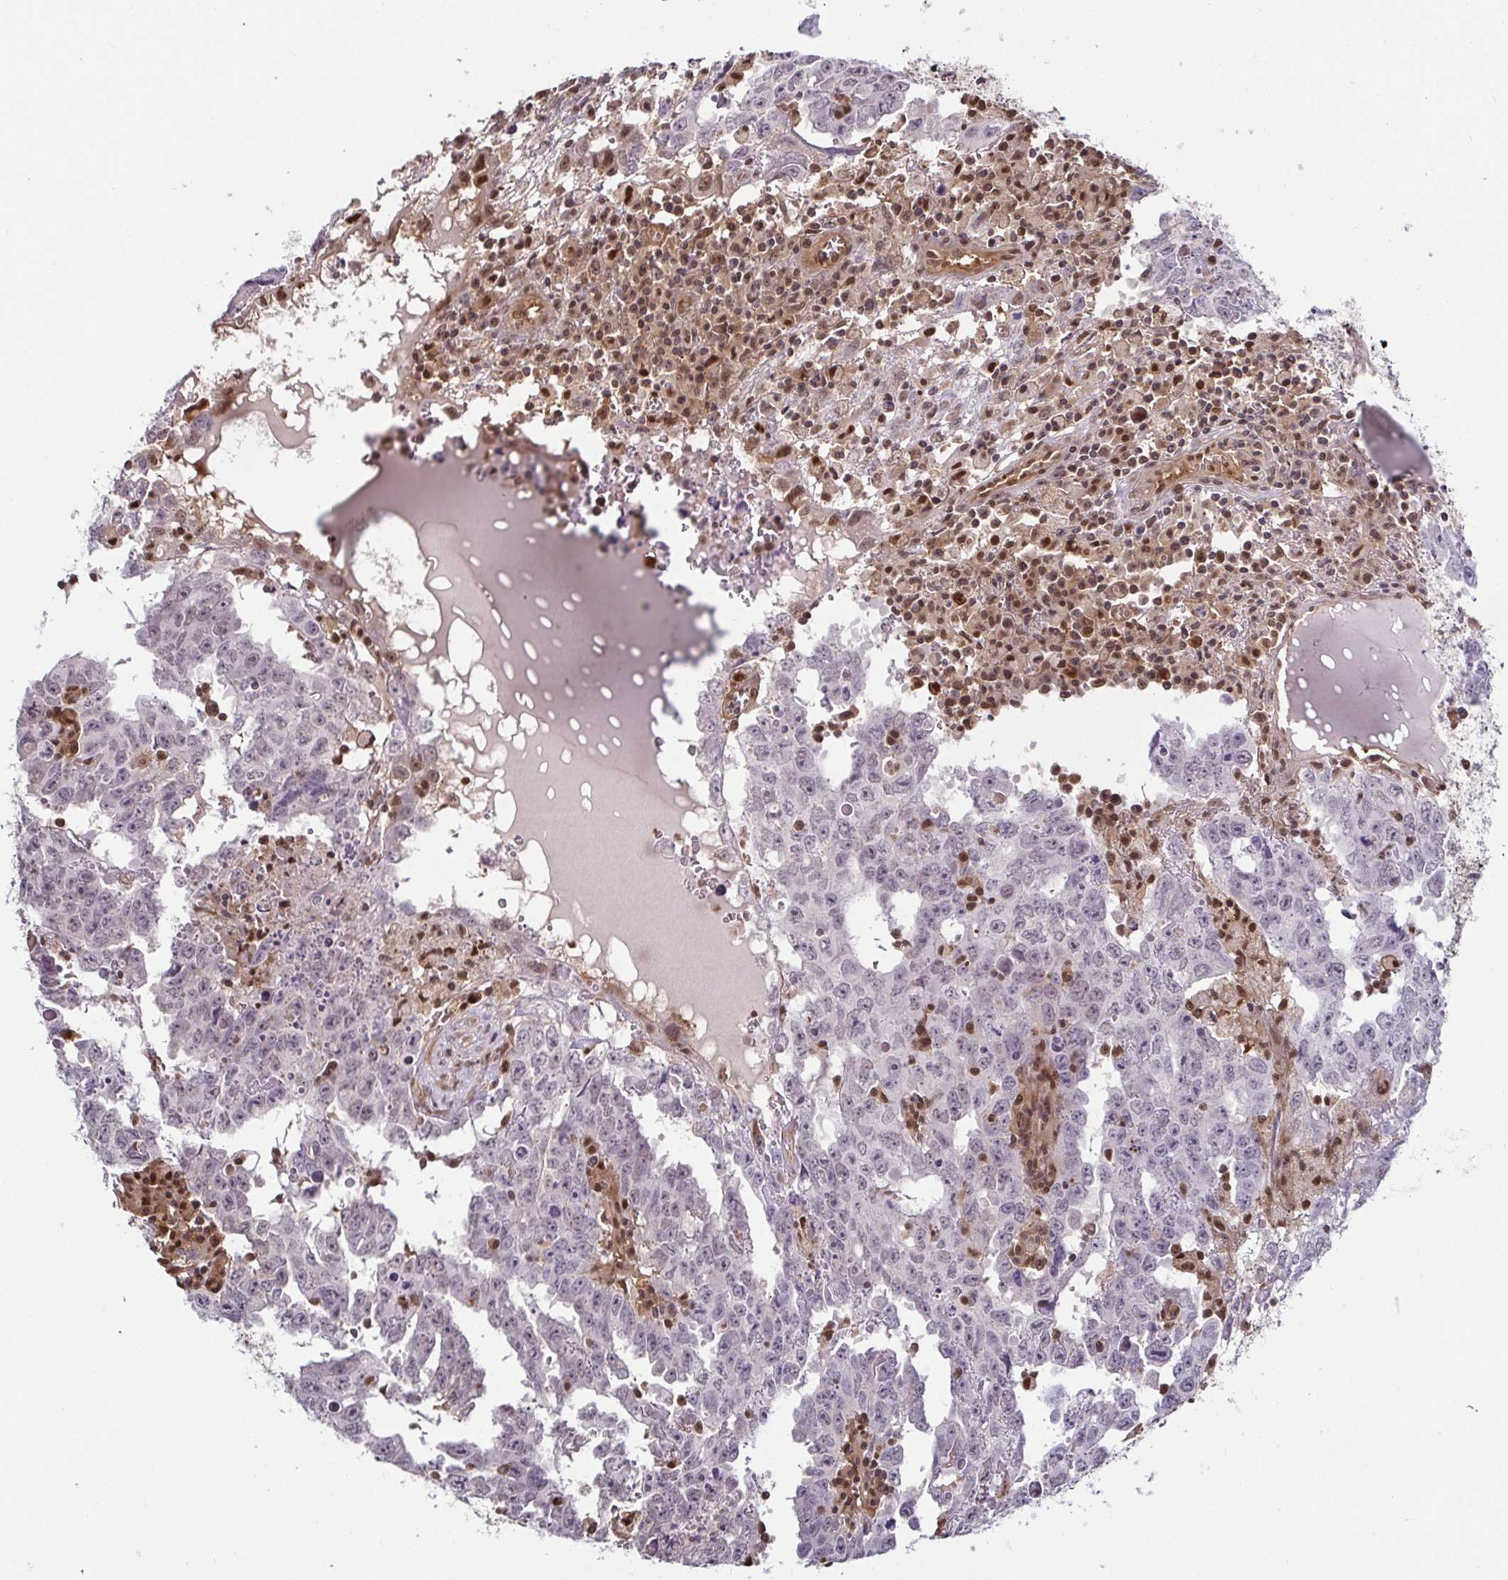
{"staining": {"intensity": "negative", "quantity": "none", "location": "none"}, "tissue": "testis cancer", "cell_type": "Tumor cells", "image_type": "cancer", "snomed": [{"axis": "morphology", "description": "Carcinoma, Embryonal, NOS"}, {"axis": "topography", "description": "Testis"}], "caption": "High magnification brightfield microscopy of embryonal carcinoma (testis) stained with DAB (brown) and counterstained with hematoxylin (blue): tumor cells show no significant expression. The staining is performed using DAB brown chromogen with nuclei counter-stained in using hematoxylin.", "gene": "PSMB9", "patient": {"sex": "male", "age": 22}}